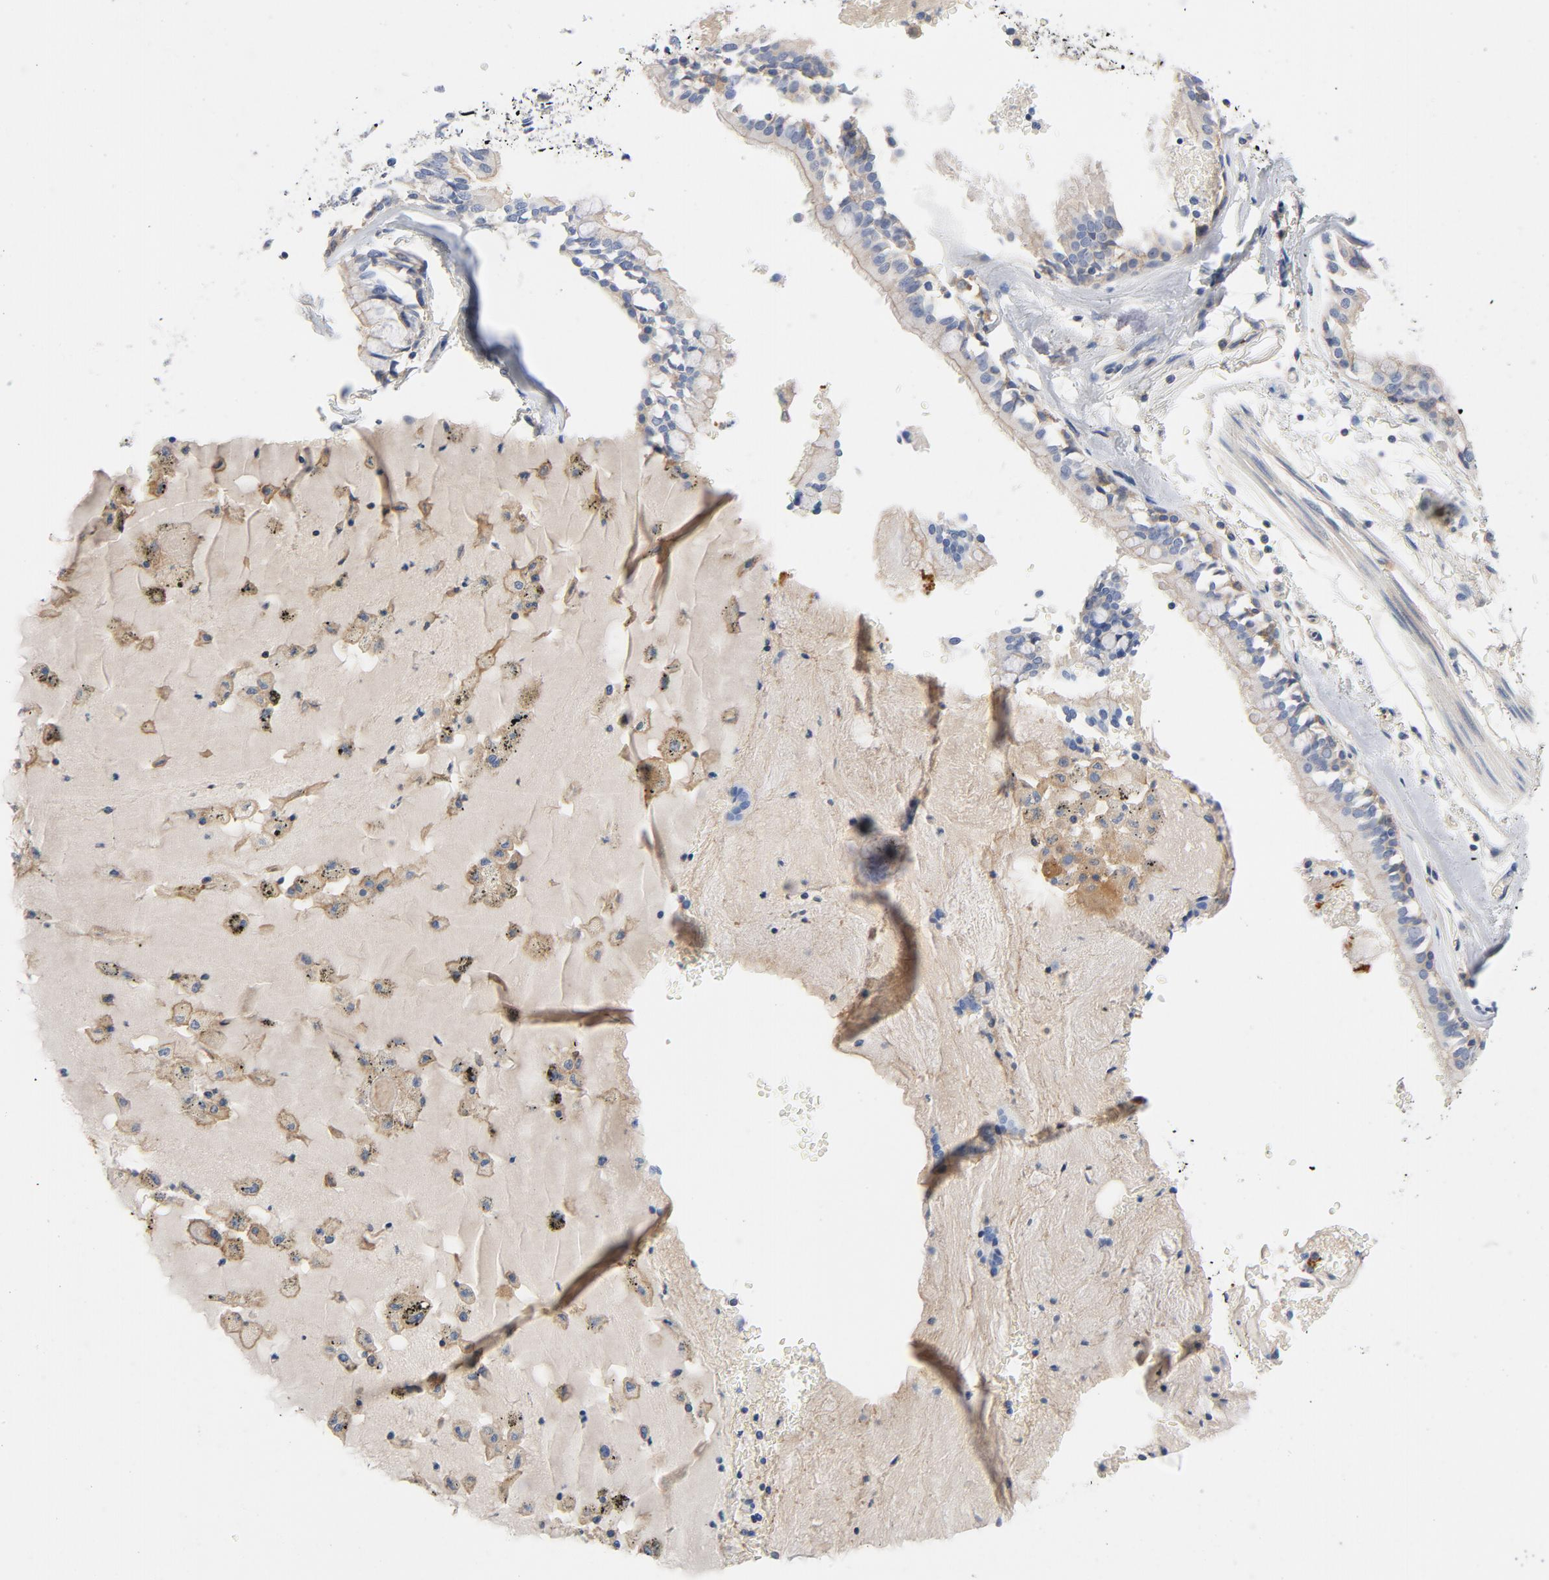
{"staining": {"intensity": "weak", "quantity": "25%-75%", "location": "cytoplasmic/membranous"}, "tissue": "bronchus", "cell_type": "Respiratory epithelial cells", "image_type": "normal", "snomed": [{"axis": "morphology", "description": "Normal tissue, NOS"}, {"axis": "topography", "description": "Bronchus"}, {"axis": "topography", "description": "Lung"}], "caption": "Immunohistochemistry (IHC) histopathology image of benign bronchus: bronchus stained using IHC reveals low levels of weak protein expression localized specifically in the cytoplasmic/membranous of respiratory epithelial cells, appearing as a cytoplasmic/membranous brown color.", "gene": "SRC", "patient": {"sex": "female", "age": 56}}